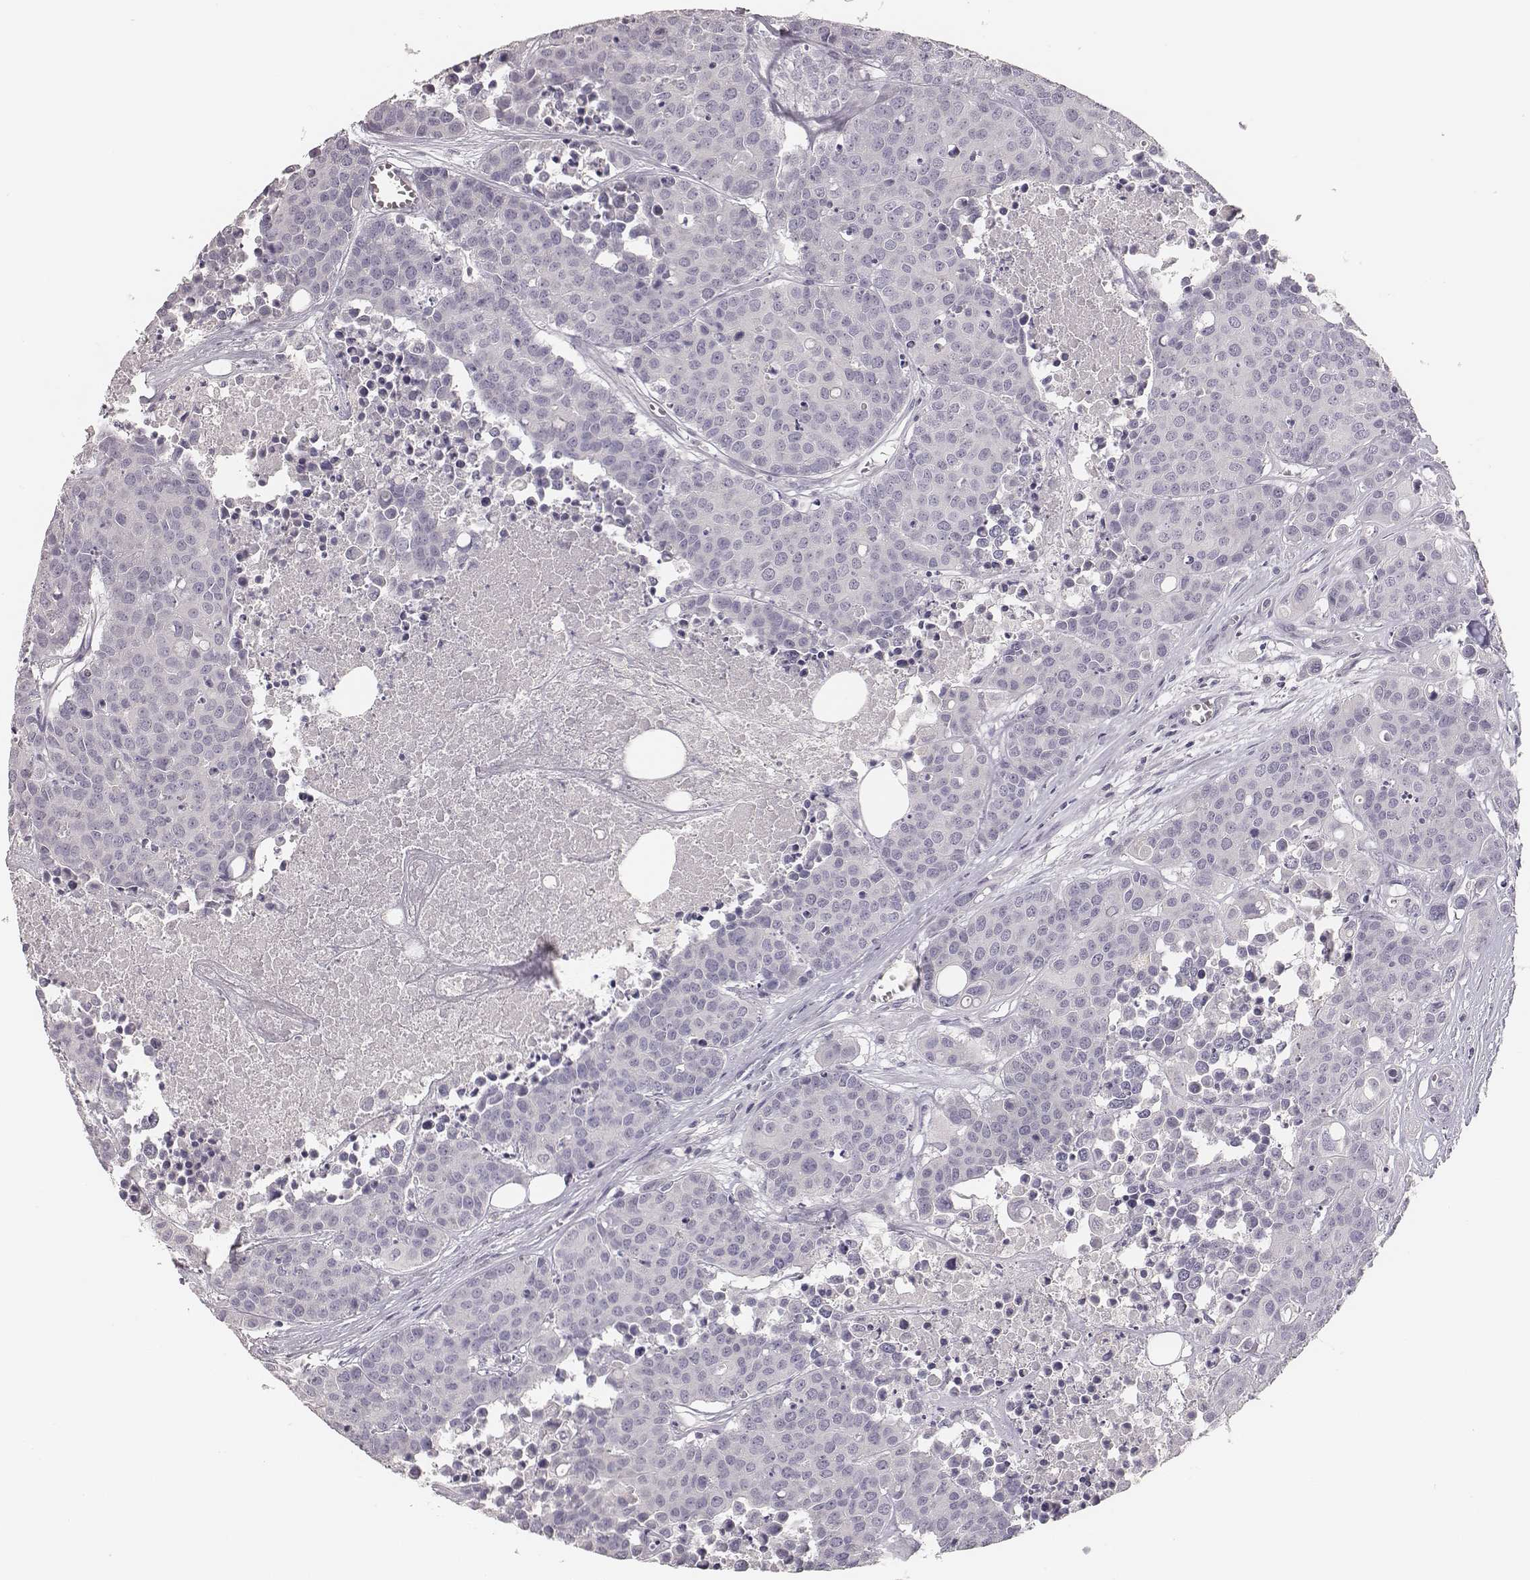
{"staining": {"intensity": "negative", "quantity": "none", "location": "none"}, "tissue": "carcinoid", "cell_type": "Tumor cells", "image_type": "cancer", "snomed": [{"axis": "morphology", "description": "Carcinoid, malignant, NOS"}, {"axis": "topography", "description": "Colon"}], "caption": "Malignant carcinoid was stained to show a protein in brown. There is no significant expression in tumor cells.", "gene": "MYH6", "patient": {"sex": "male", "age": 81}}